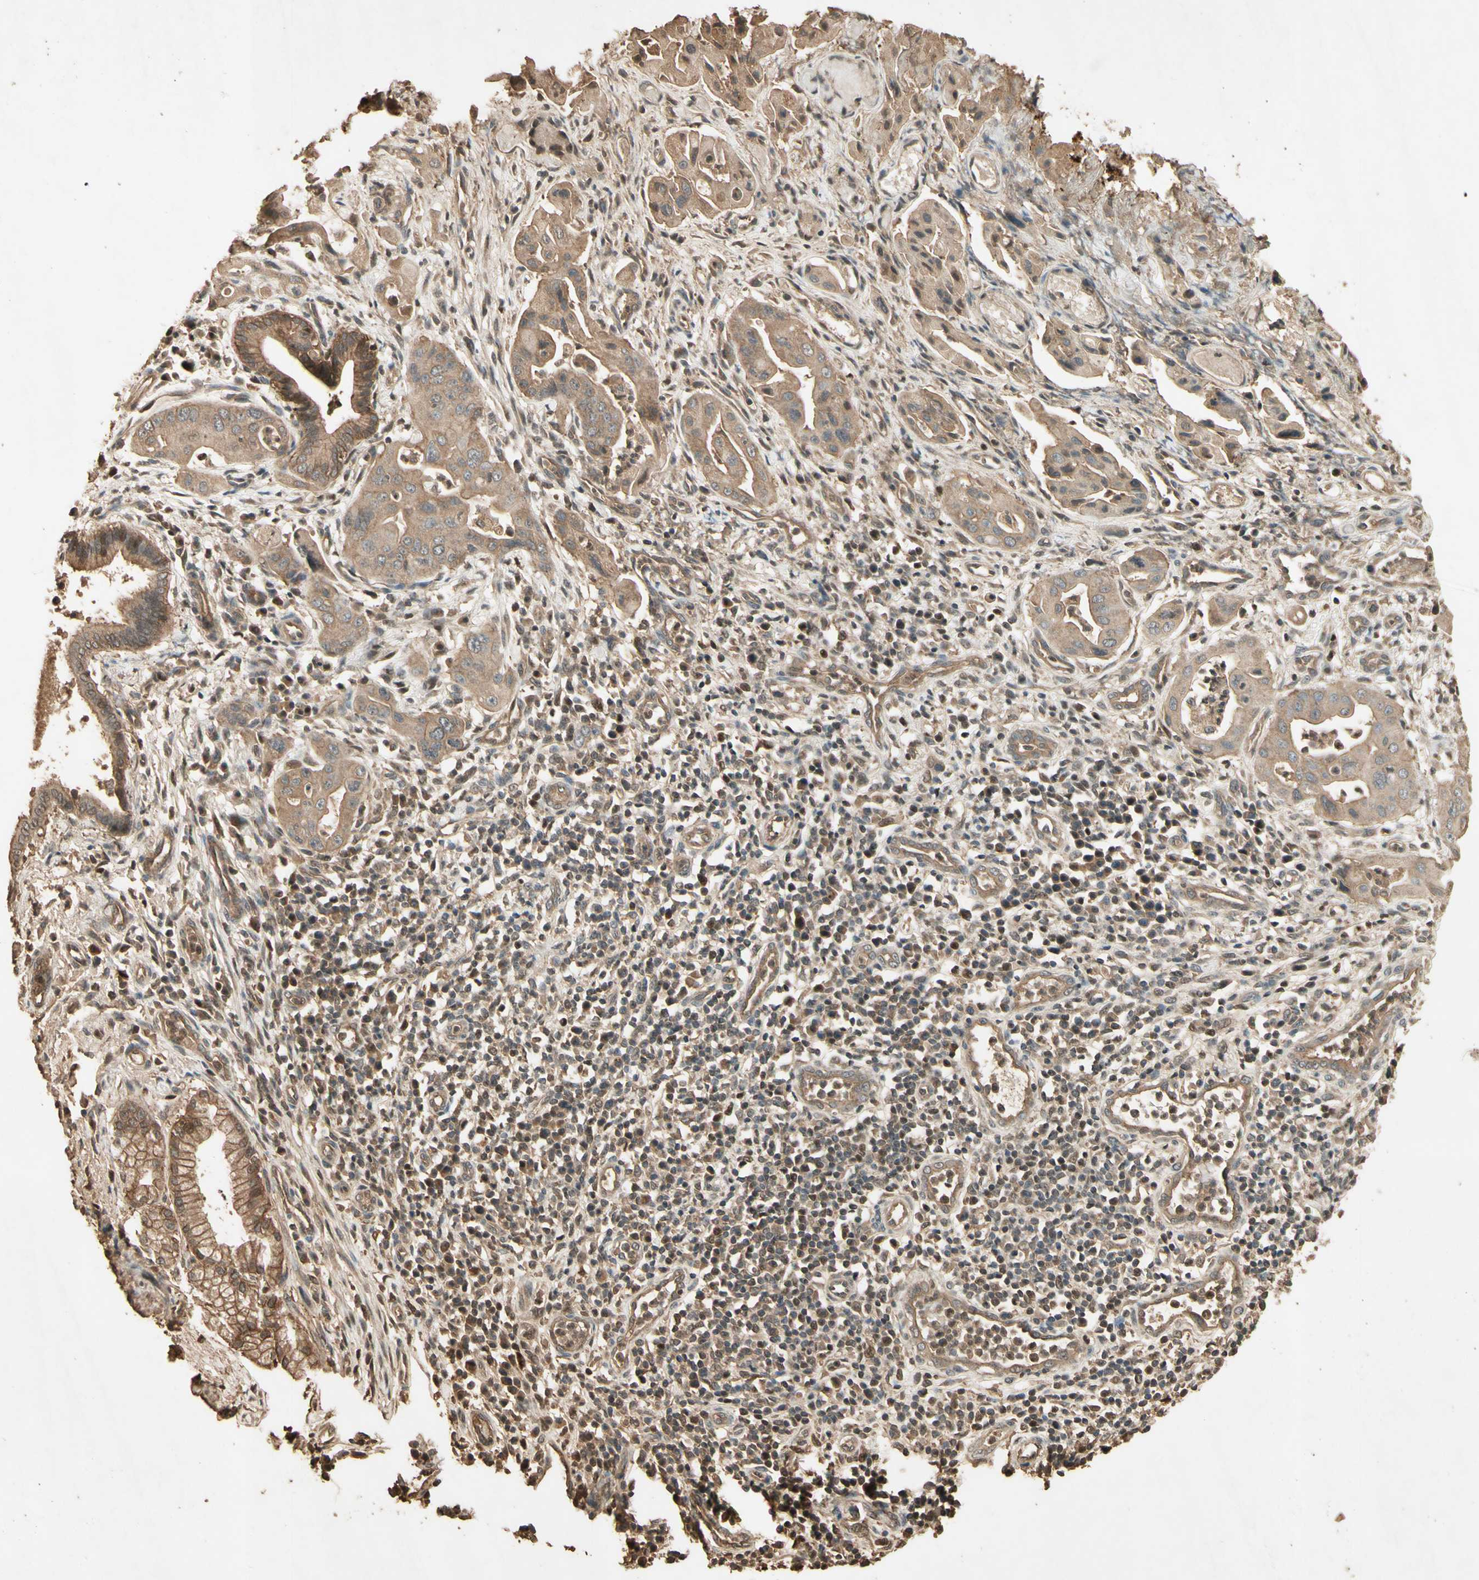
{"staining": {"intensity": "moderate", "quantity": ">75%", "location": "cytoplasmic/membranous"}, "tissue": "pancreatic cancer", "cell_type": "Tumor cells", "image_type": "cancer", "snomed": [{"axis": "morphology", "description": "Adenocarcinoma, NOS"}, {"axis": "topography", "description": "Pancreas"}], "caption": "Protein staining exhibits moderate cytoplasmic/membranous staining in approximately >75% of tumor cells in pancreatic cancer (adenocarcinoma).", "gene": "SMAD9", "patient": {"sex": "female", "age": 75}}